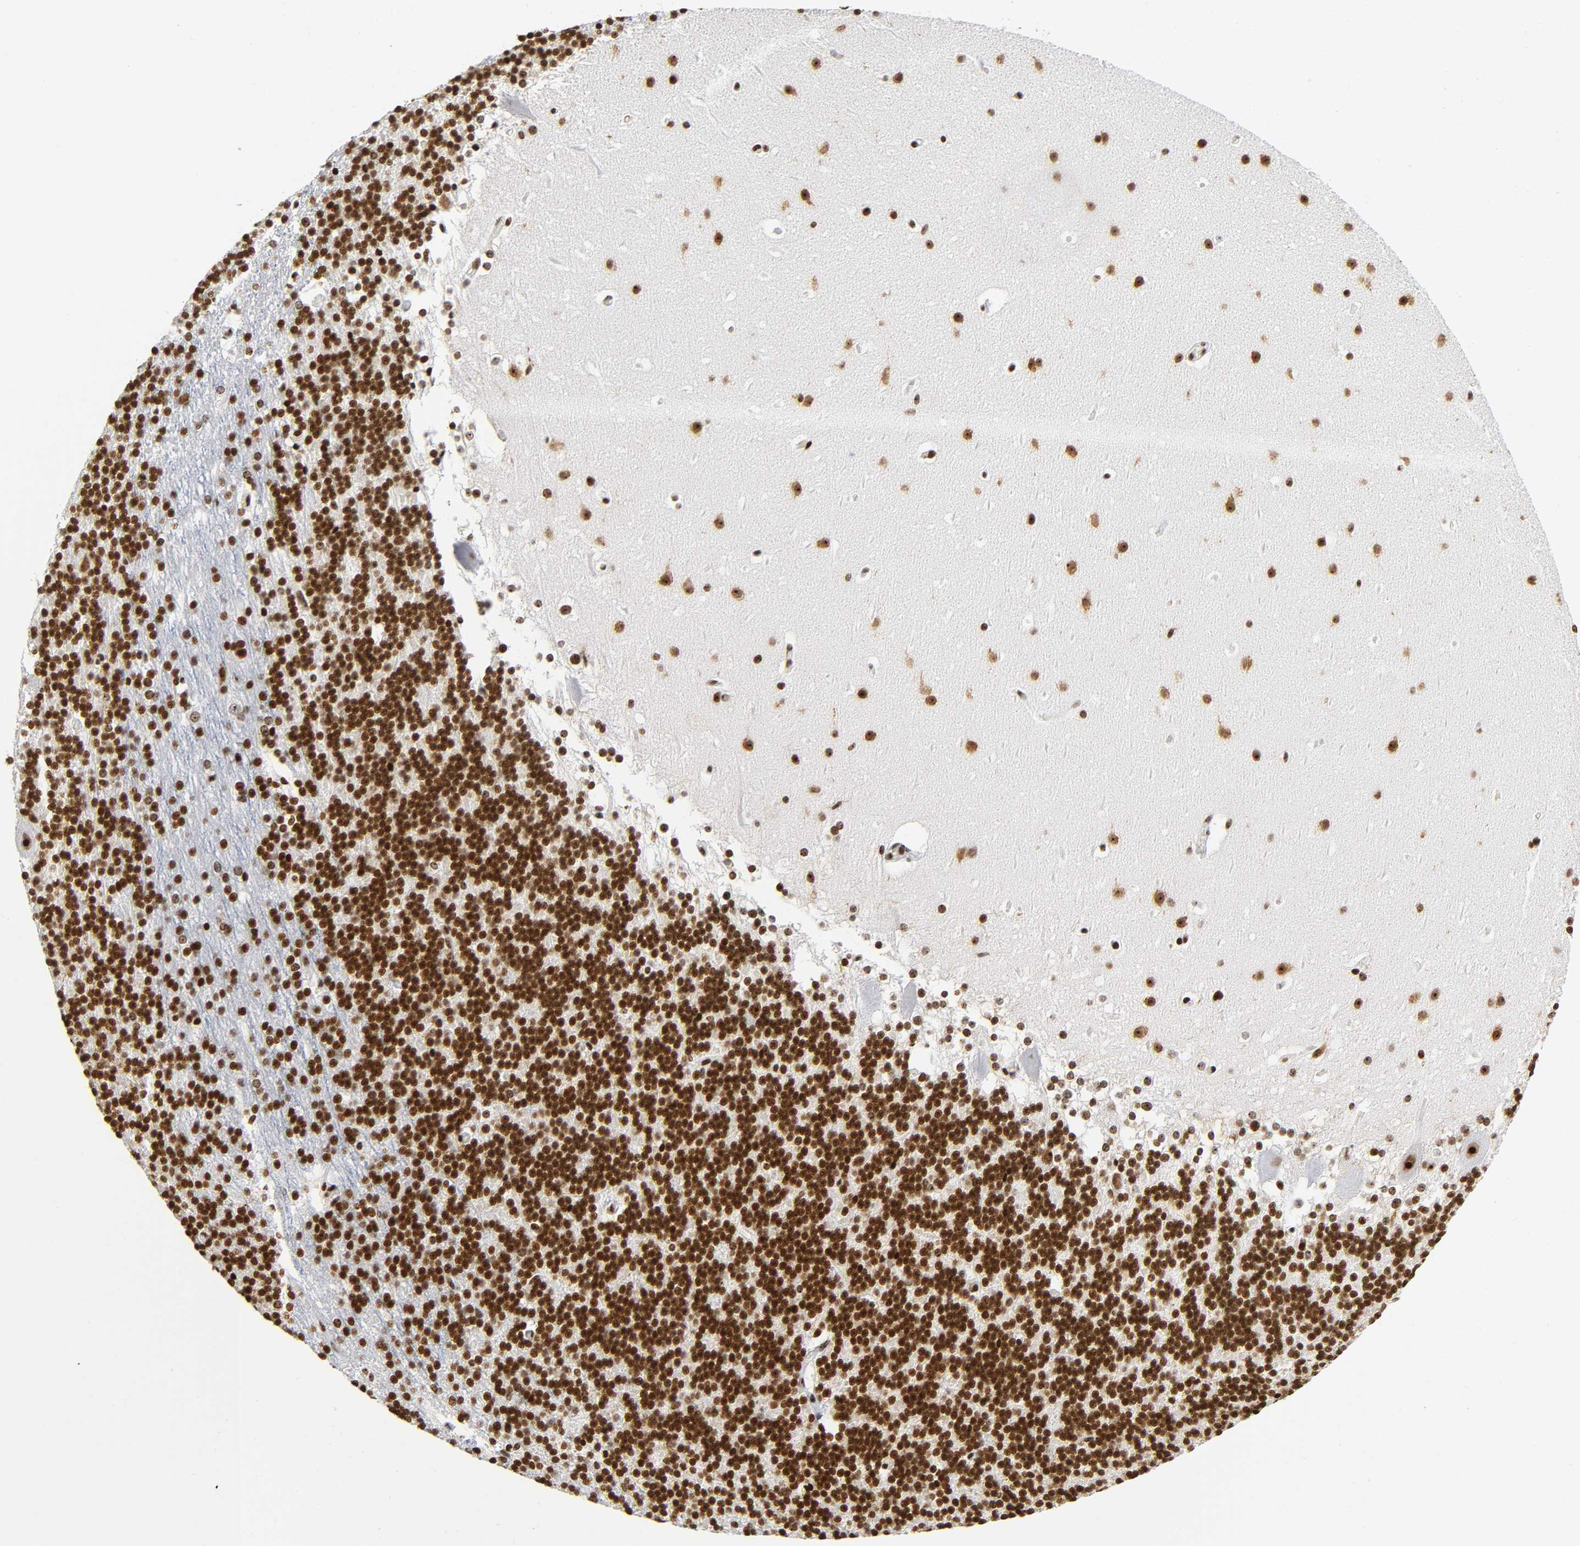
{"staining": {"intensity": "strong", "quantity": ">75%", "location": "nuclear"}, "tissue": "cerebellum", "cell_type": "Cells in granular layer", "image_type": "normal", "snomed": [{"axis": "morphology", "description": "Normal tissue, NOS"}, {"axis": "topography", "description": "Cerebellum"}], "caption": "Cerebellum stained with DAB immunohistochemistry exhibits high levels of strong nuclear positivity in about >75% of cells in granular layer. (Stains: DAB in brown, nuclei in blue, Microscopy: brightfield microscopy at high magnification).", "gene": "UBTF", "patient": {"sex": "female", "age": 19}}